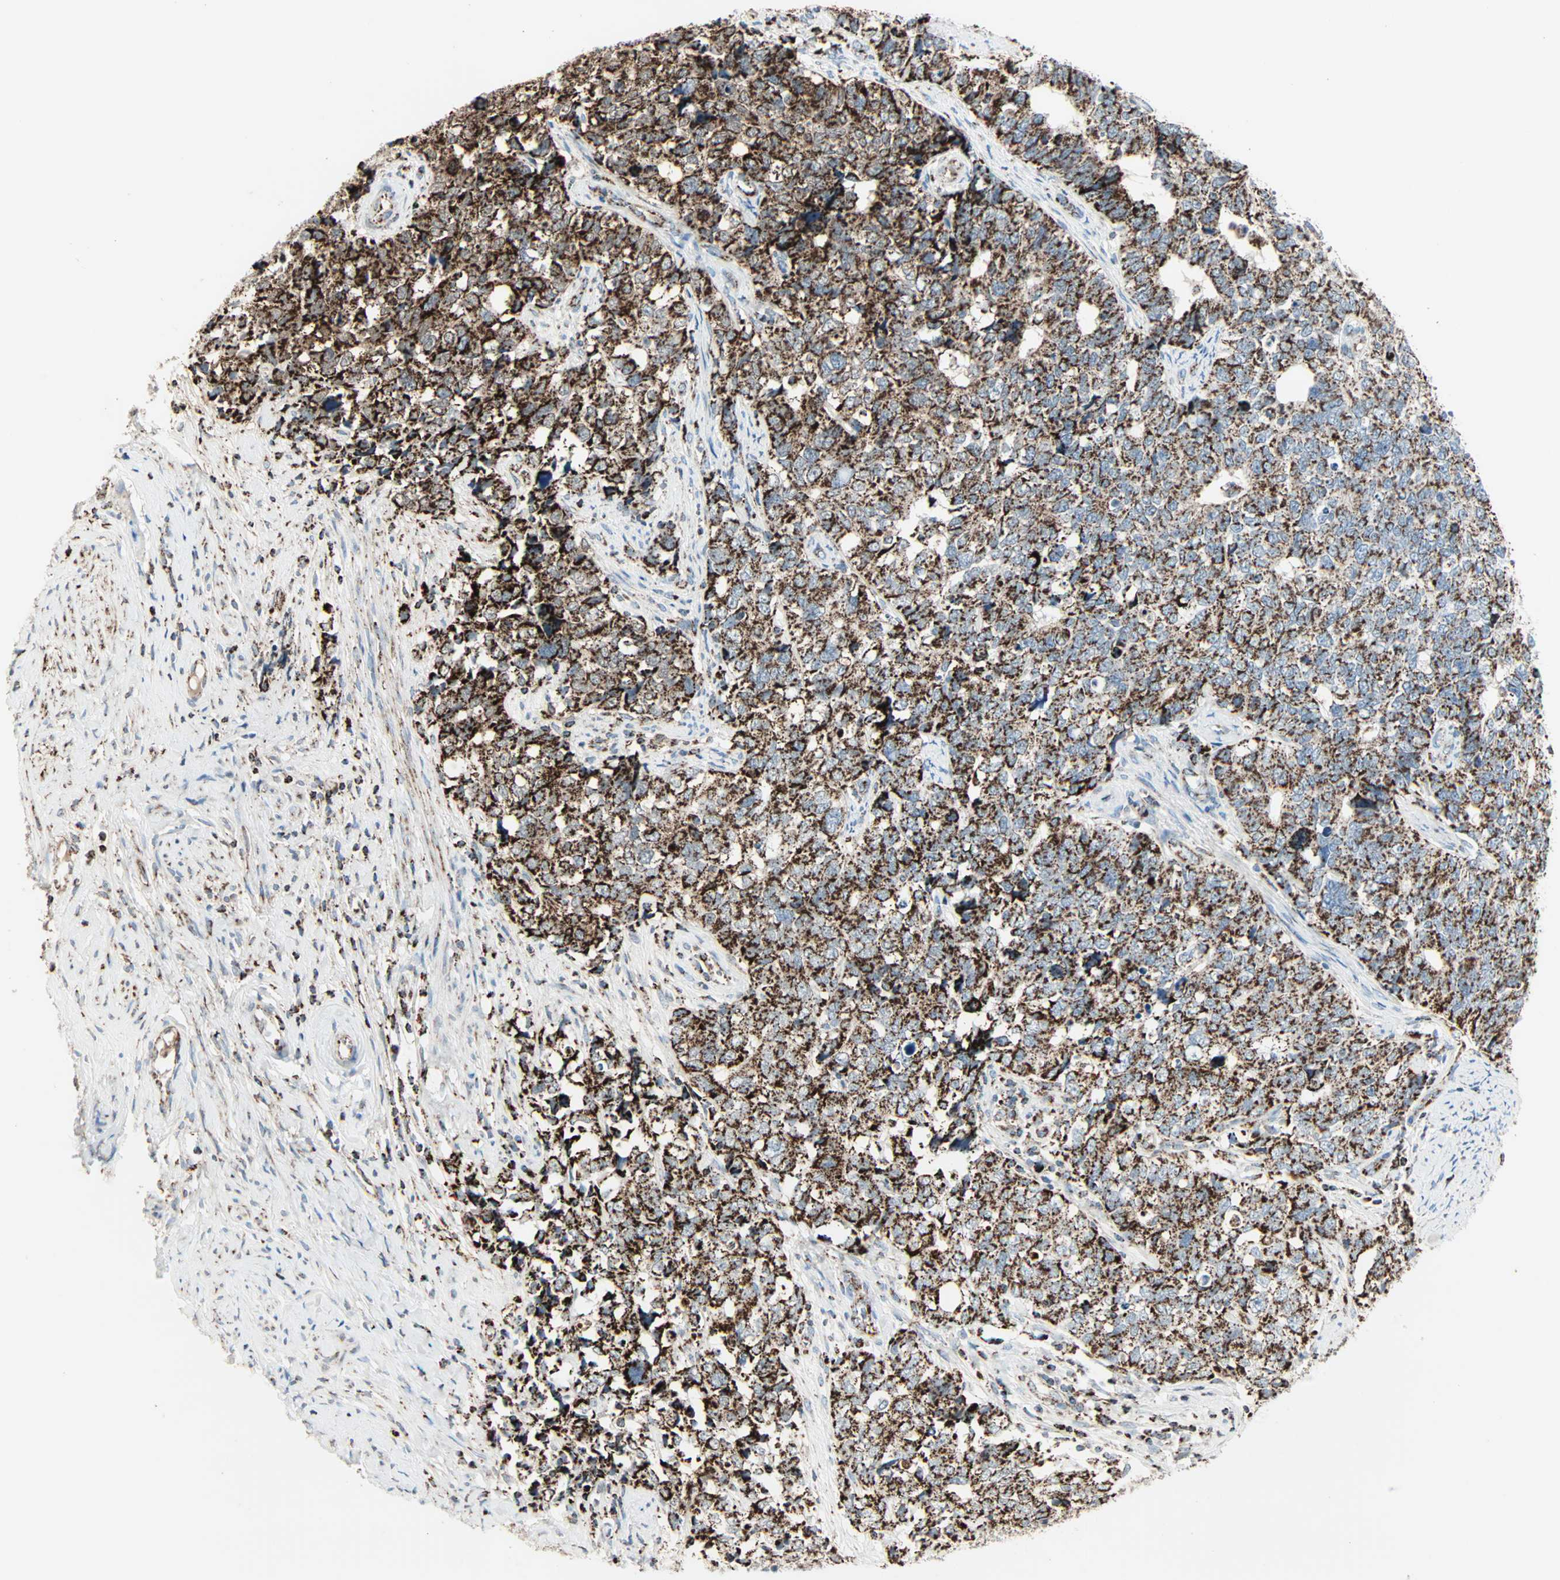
{"staining": {"intensity": "moderate", "quantity": ">75%", "location": "cytoplasmic/membranous"}, "tissue": "cervical cancer", "cell_type": "Tumor cells", "image_type": "cancer", "snomed": [{"axis": "morphology", "description": "Squamous cell carcinoma, NOS"}, {"axis": "topography", "description": "Cervix"}], "caption": "Squamous cell carcinoma (cervical) stained with DAB IHC demonstrates medium levels of moderate cytoplasmic/membranous expression in about >75% of tumor cells. (Brightfield microscopy of DAB IHC at high magnification).", "gene": "IDH2", "patient": {"sex": "female", "age": 63}}